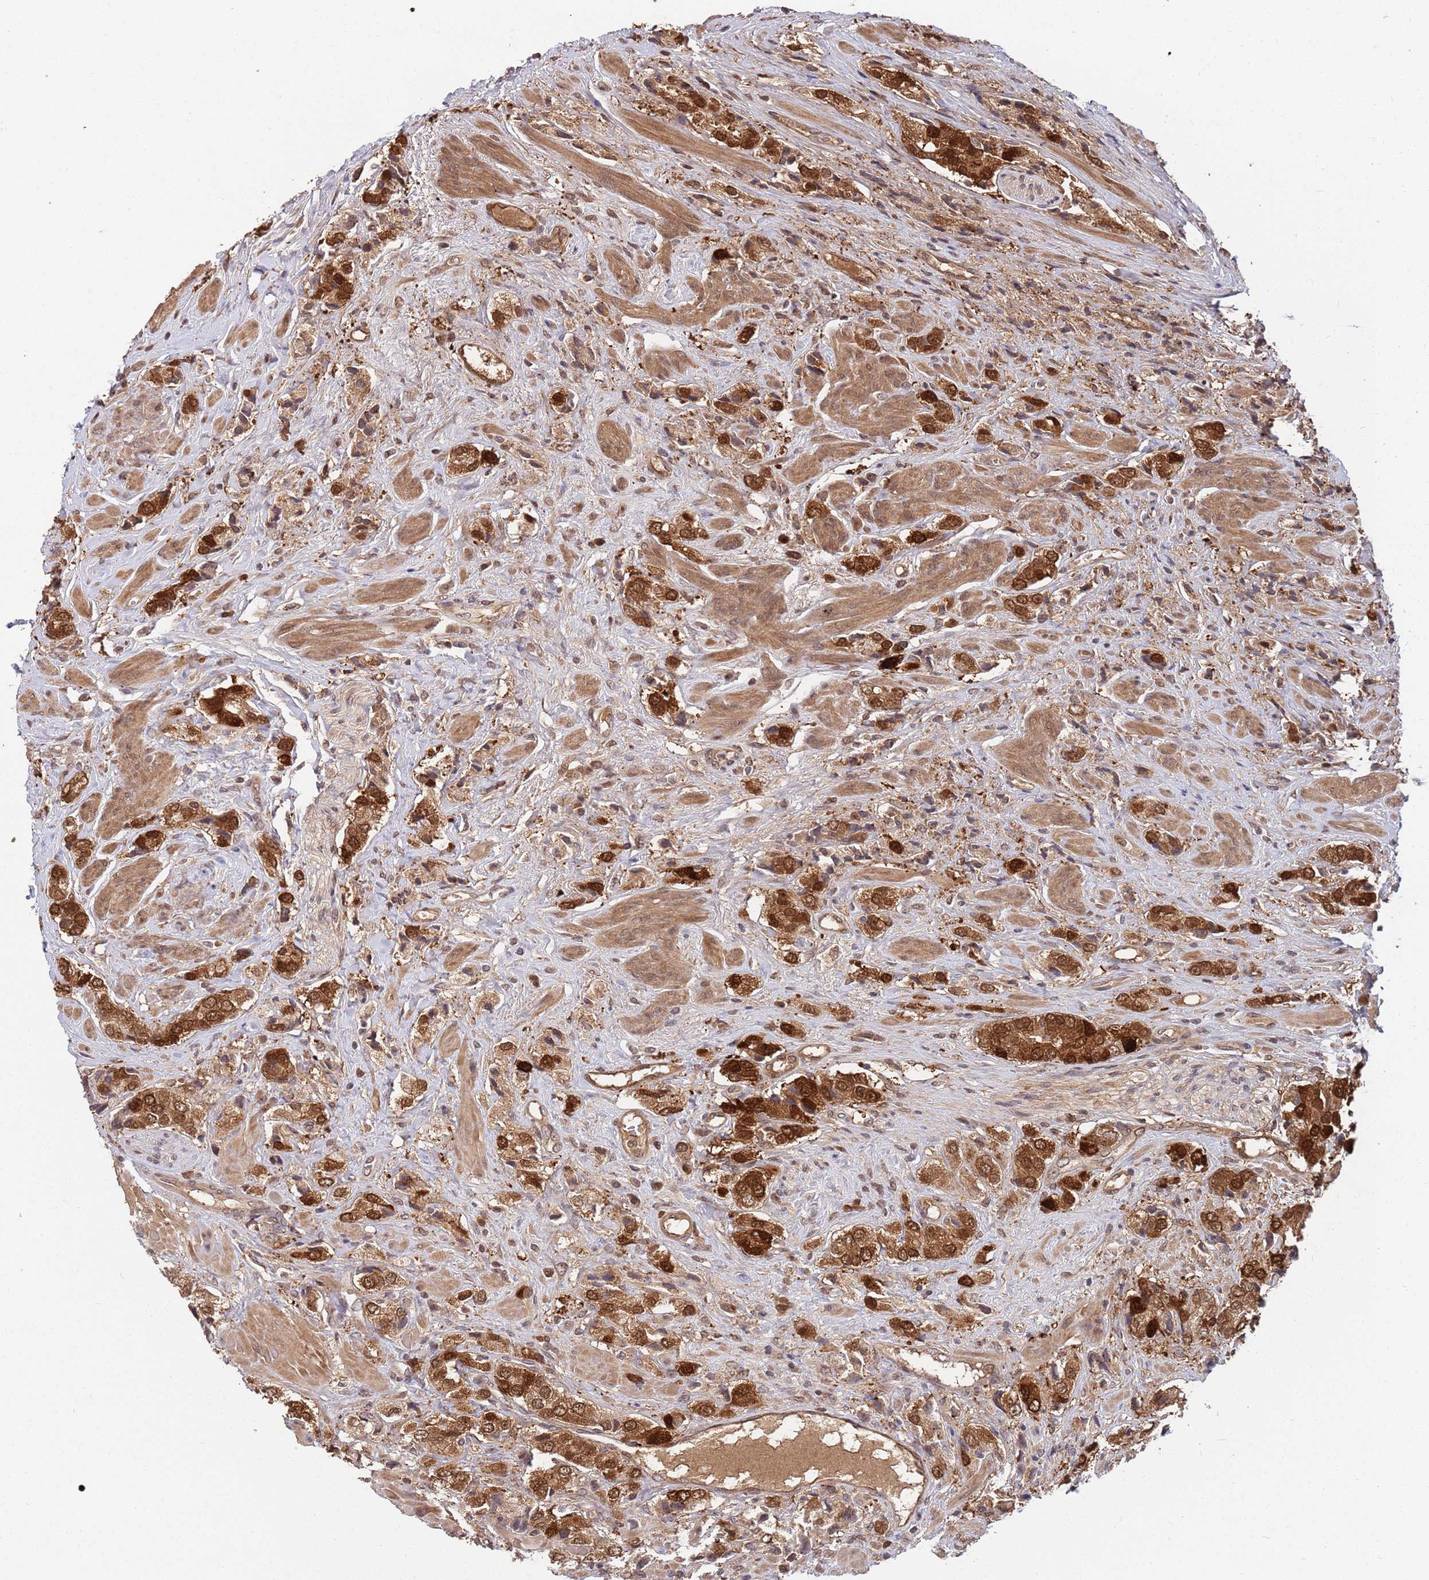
{"staining": {"intensity": "strong", "quantity": ">75%", "location": "cytoplasmic/membranous,nuclear"}, "tissue": "prostate cancer", "cell_type": "Tumor cells", "image_type": "cancer", "snomed": [{"axis": "morphology", "description": "Adenocarcinoma, High grade"}, {"axis": "topography", "description": "Prostate and seminal vesicle, NOS"}], "caption": "Prostate cancer stained with DAB immunohistochemistry shows high levels of strong cytoplasmic/membranous and nuclear positivity in about >75% of tumor cells. (DAB IHC with brightfield microscopy, high magnification).", "gene": "SALL1", "patient": {"sex": "male", "age": 64}}